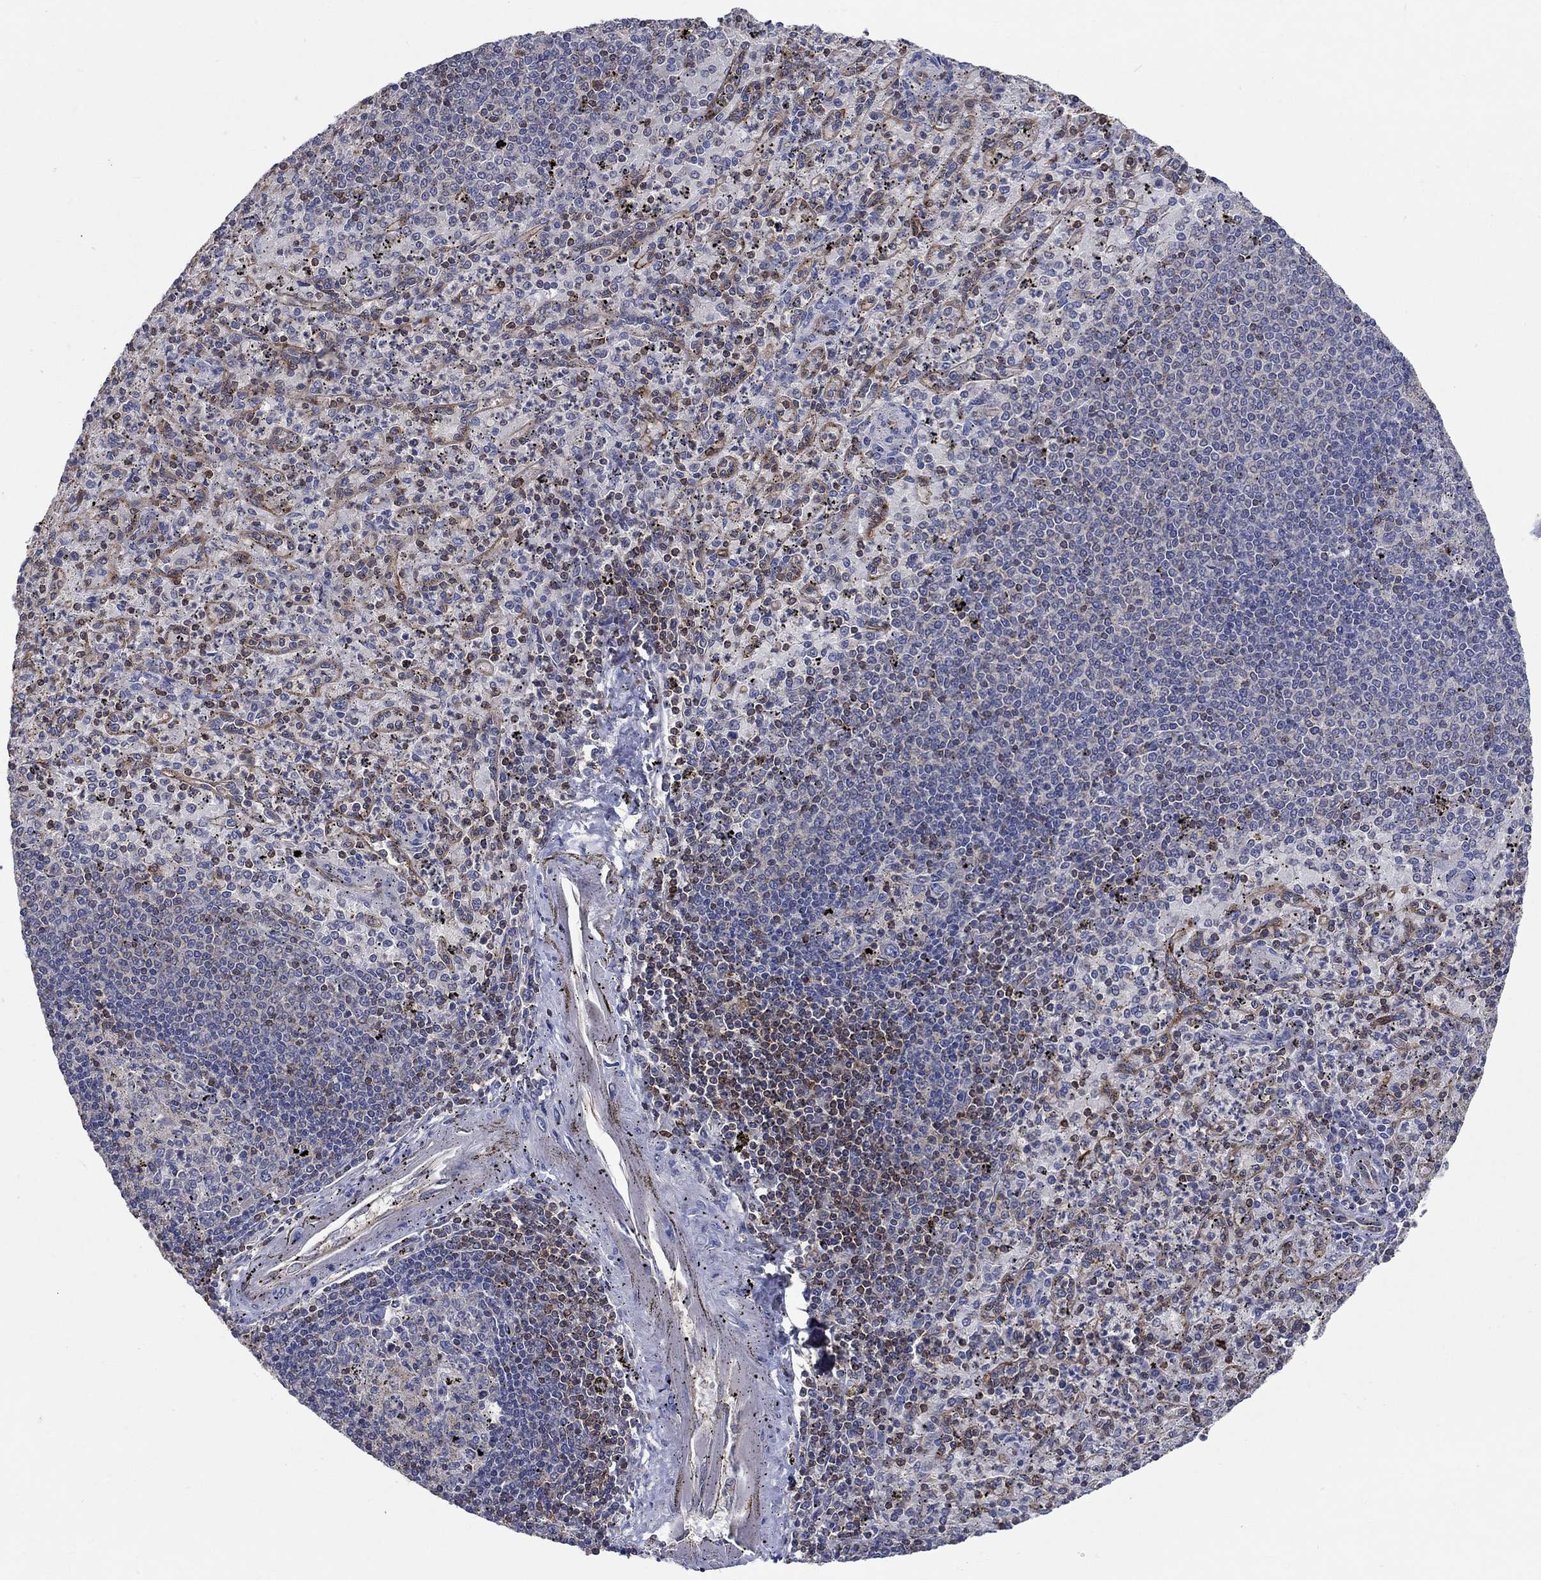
{"staining": {"intensity": "negative", "quantity": "none", "location": "none"}, "tissue": "spleen", "cell_type": "Cells in red pulp", "image_type": "normal", "snomed": [{"axis": "morphology", "description": "Normal tissue, NOS"}, {"axis": "topography", "description": "Spleen"}], "caption": "Cells in red pulp show no significant expression in unremarkable spleen.", "gene": "AGFG2", "patient": {"sex": "male", "age": 60}}